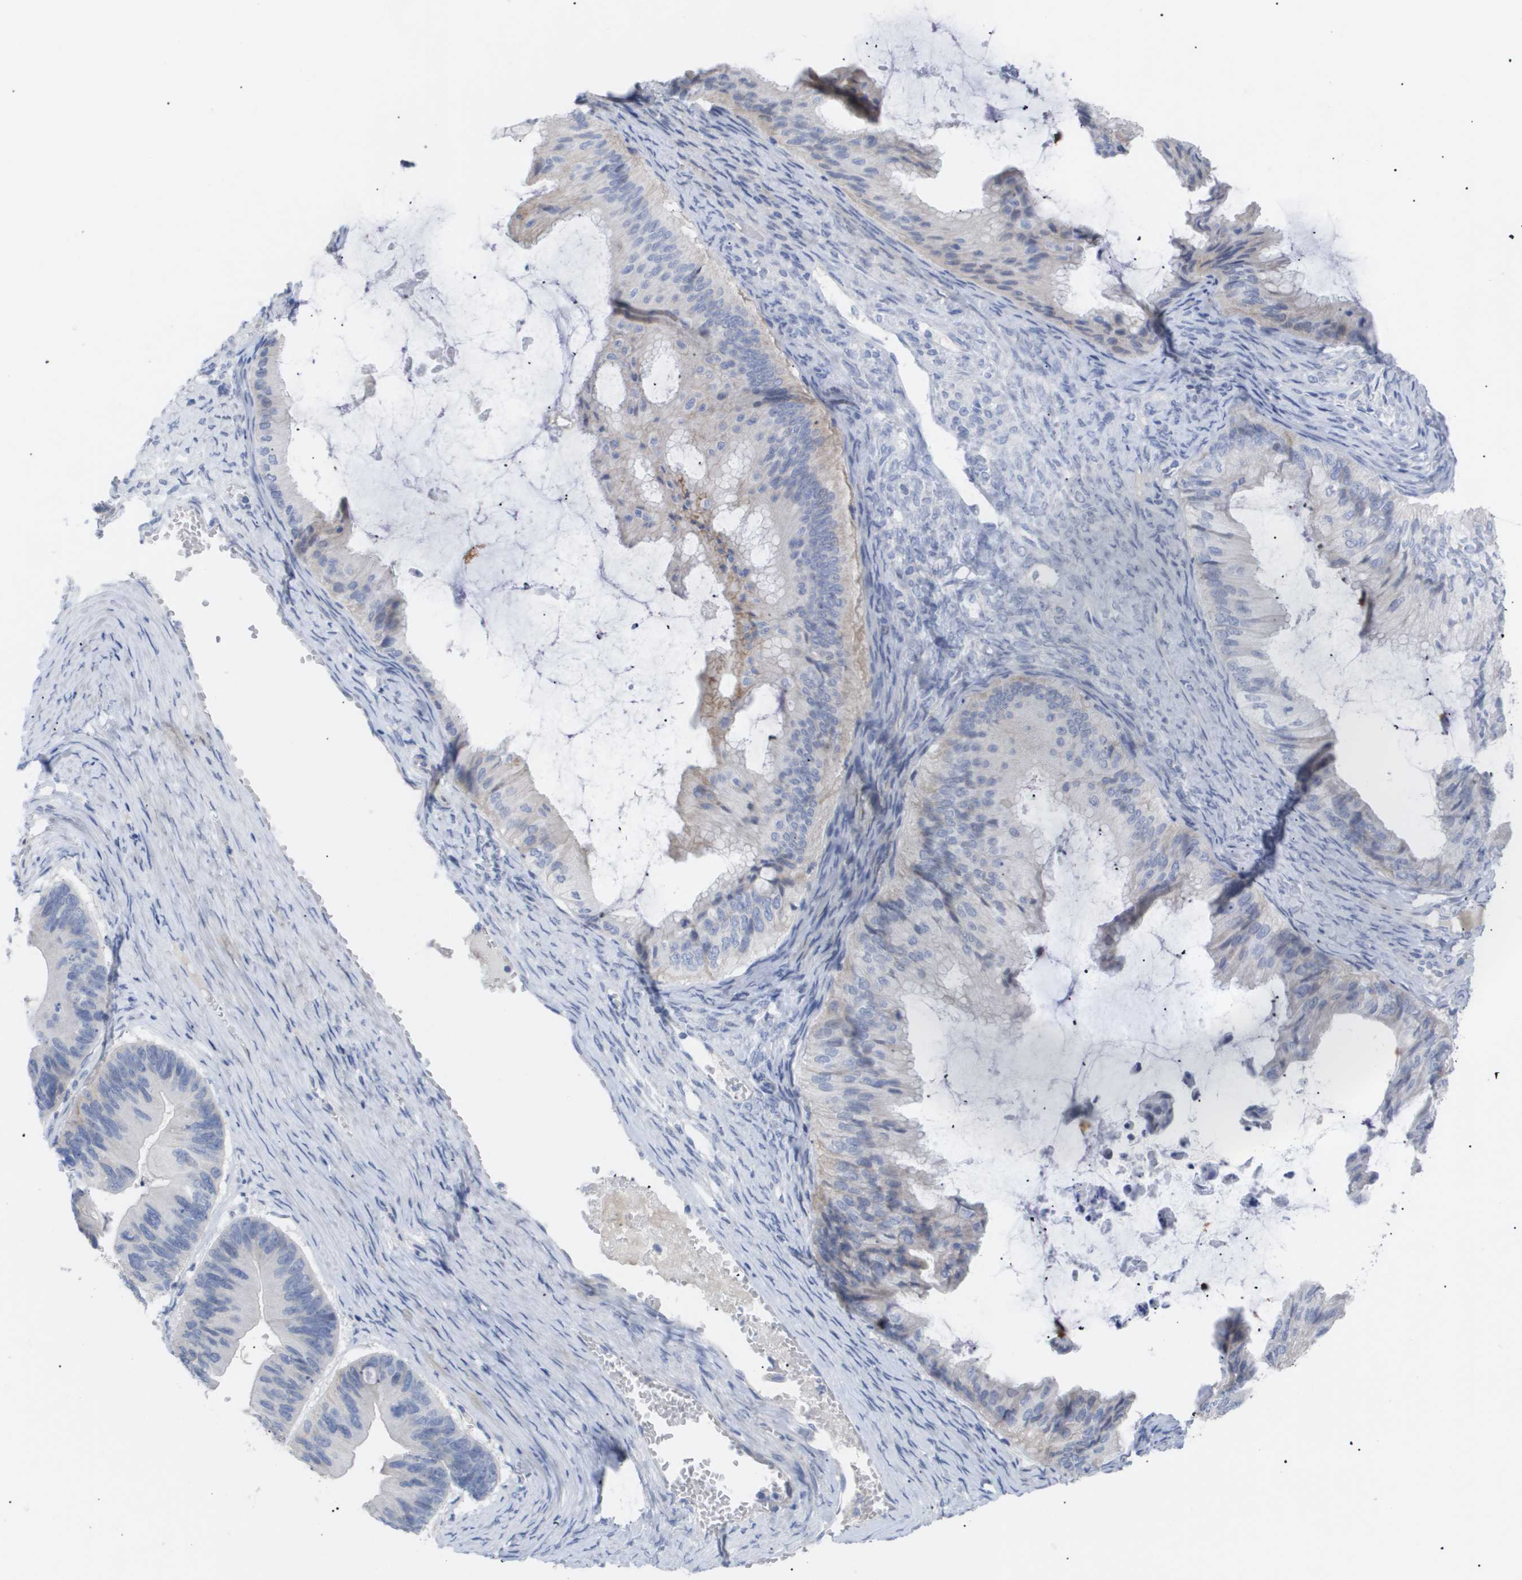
{"staining": {"intensity": "negative", "quantity": "none", "location": "none"}, "tissue": "ovarian cancer", "cell_type": "Tumor cells", "image_type": "cancer", "snomed": [{"axis": "morphology", "description": "Cystadenocarcinoma, mucinous, NOS"}, {"axis": "topography", "description": "Ovary"}], "caption": "Immunohistochemistry (IHC) of ovarian cancer (mucinous cystadenocarcinoma) shows no expression in tumor cells.", "gene": "CAV3", "patient": {"sex": "female", "age": 61}}